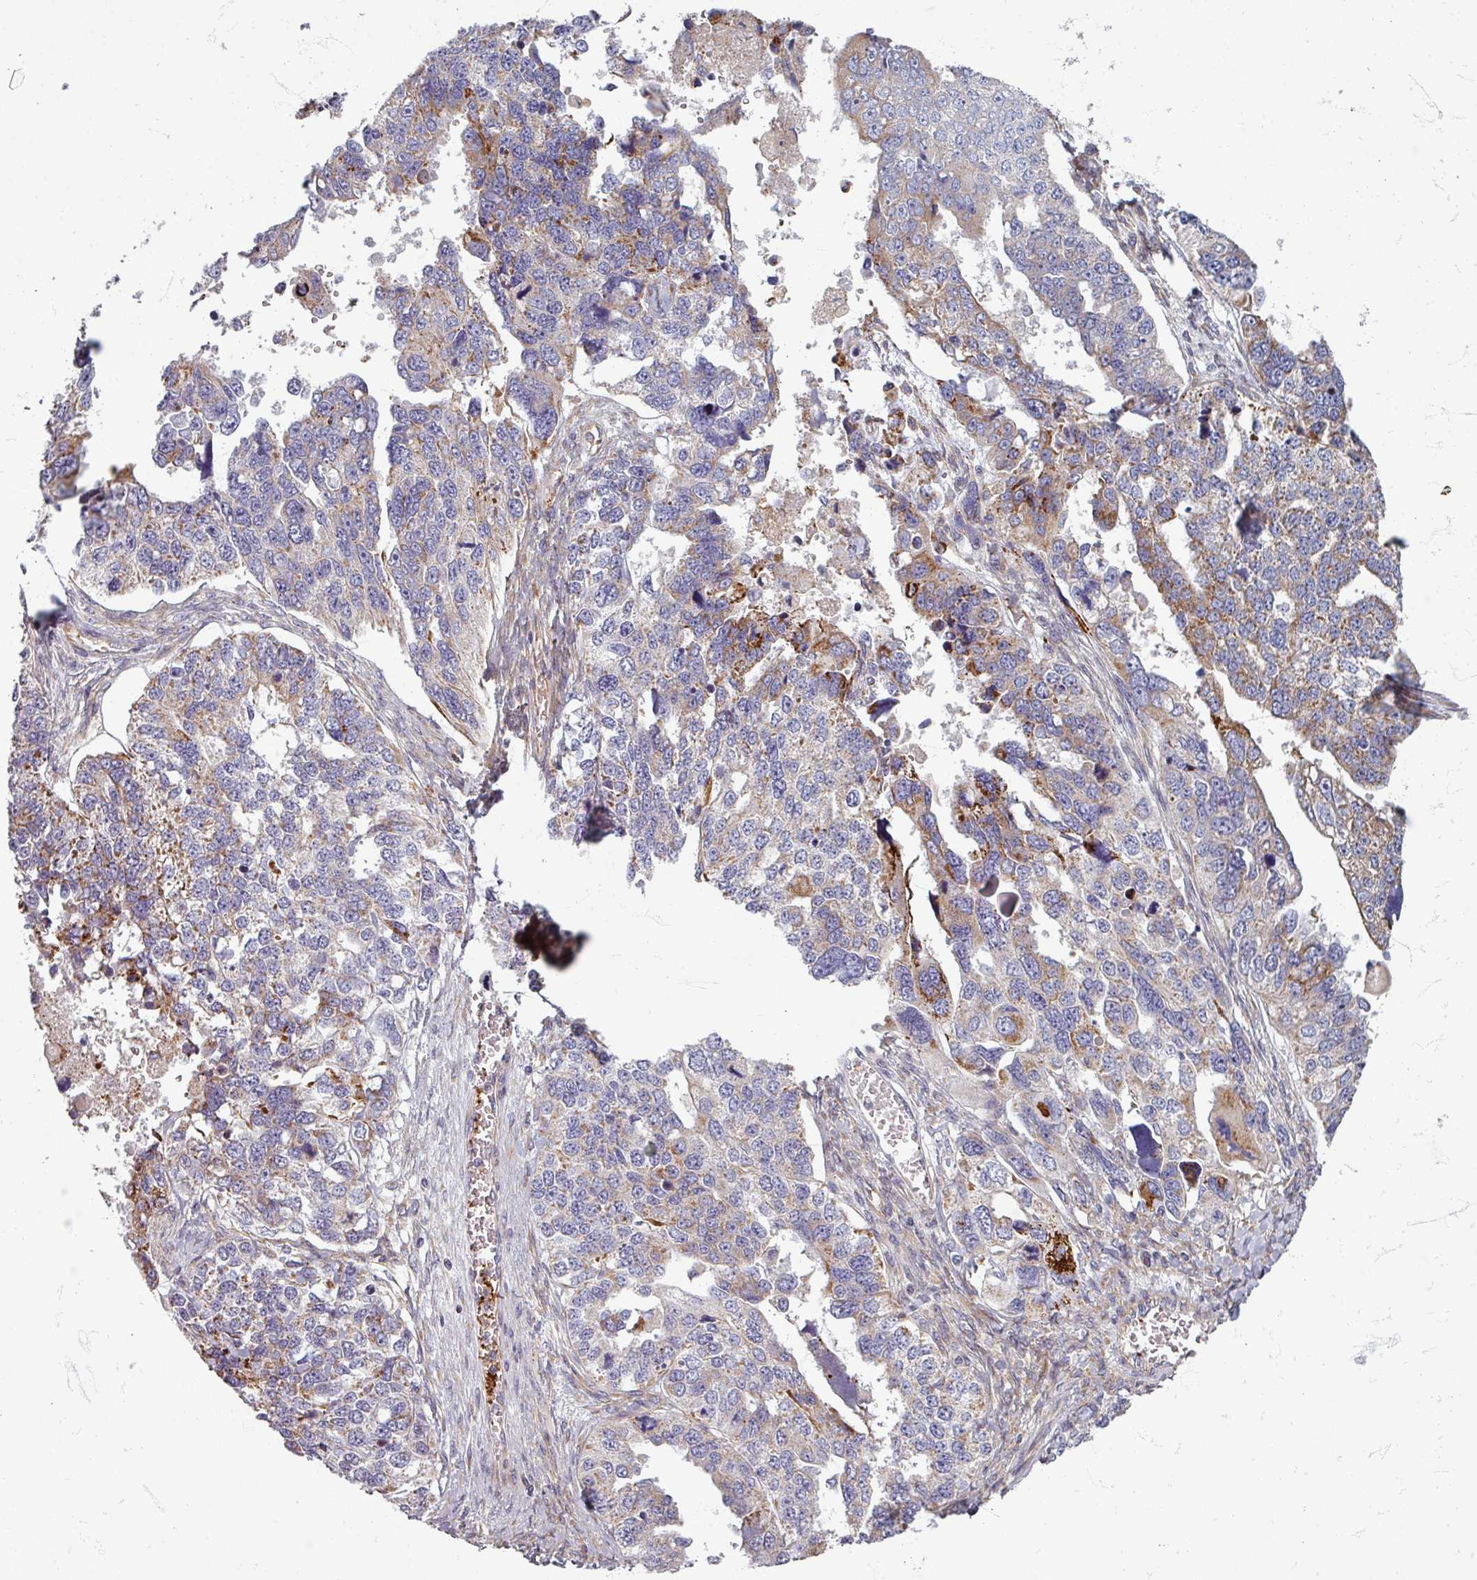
{"staining": {"intensity": "moderate", "quantity": "<25%", "location": "cytoplasmic/membranous"}, "tissue": "ovarian cancer", "cell_type": "Tumor cells", "image_type": "cancer", "snomed": [{"axis": "morphology", "description": "Cystadenocarcinoma, serous, NOS"}, {"axis": "topography", "description": "Ovary"}], "caption": "Immunohistochemical staining of human ovarian cancer shows low levels of moderate cytoplasmic/membranous positivity in about <25% of tumor cells.", "gene": "GABARAPL1", "patient": {"sex": "female", "age": 76}}